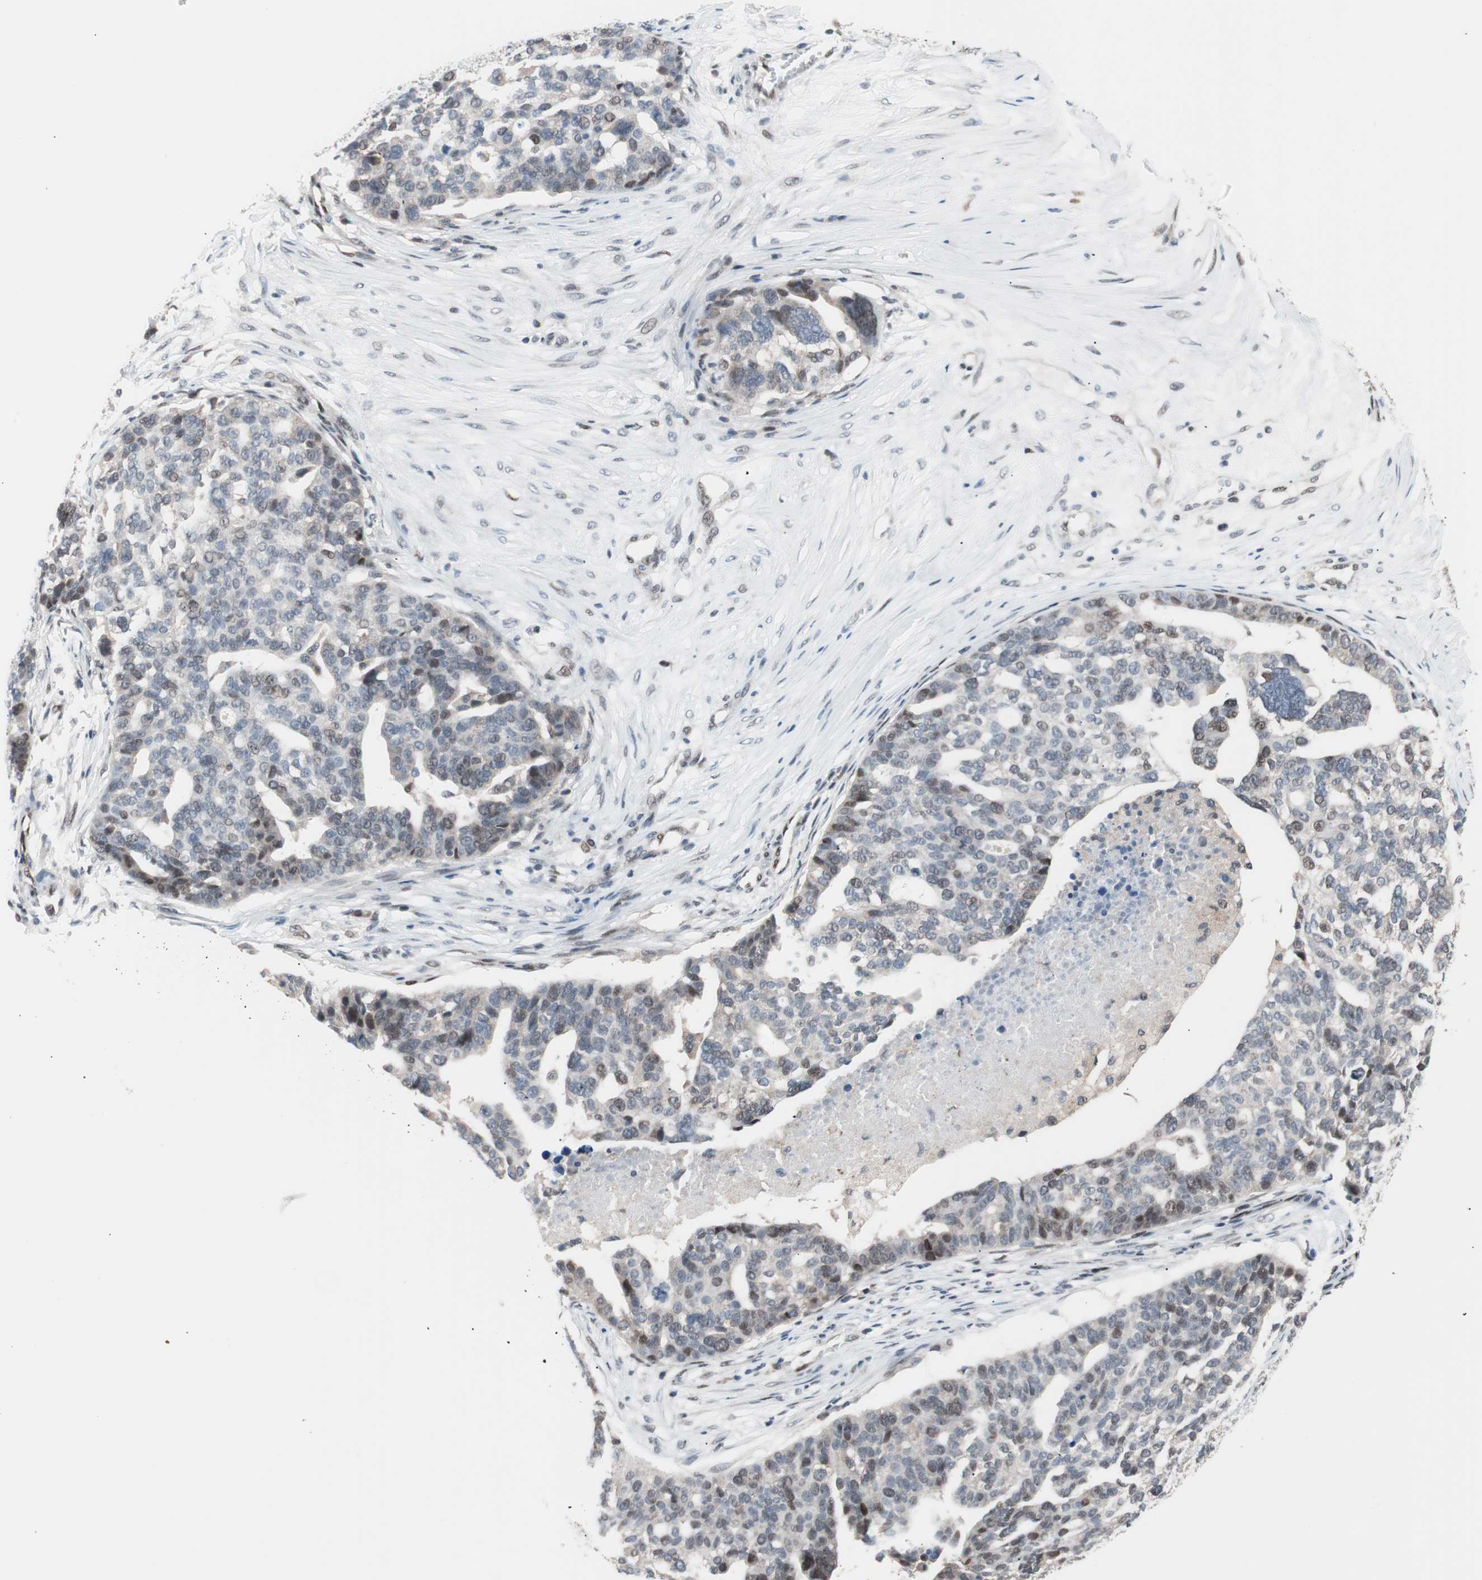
{"staining": {"intensity": "weak", "quantity": "<25%", "location": "nuclear"}, "tissue": "ovarian cancer", "cell_type": "Tumor cells", "image_type": "cancer", "snomed": [{"axis": "morphology", "description": "Cystadenocarcinoma, serous, NOS"}, {"axis": "topography", "description": "Ovary"}], "caption": "The photomicrograph exhibits no significant staining in tumor cells of ovarian cancer.", "gene": "POLH", "patient": {"sex": "female", "age": 59}}